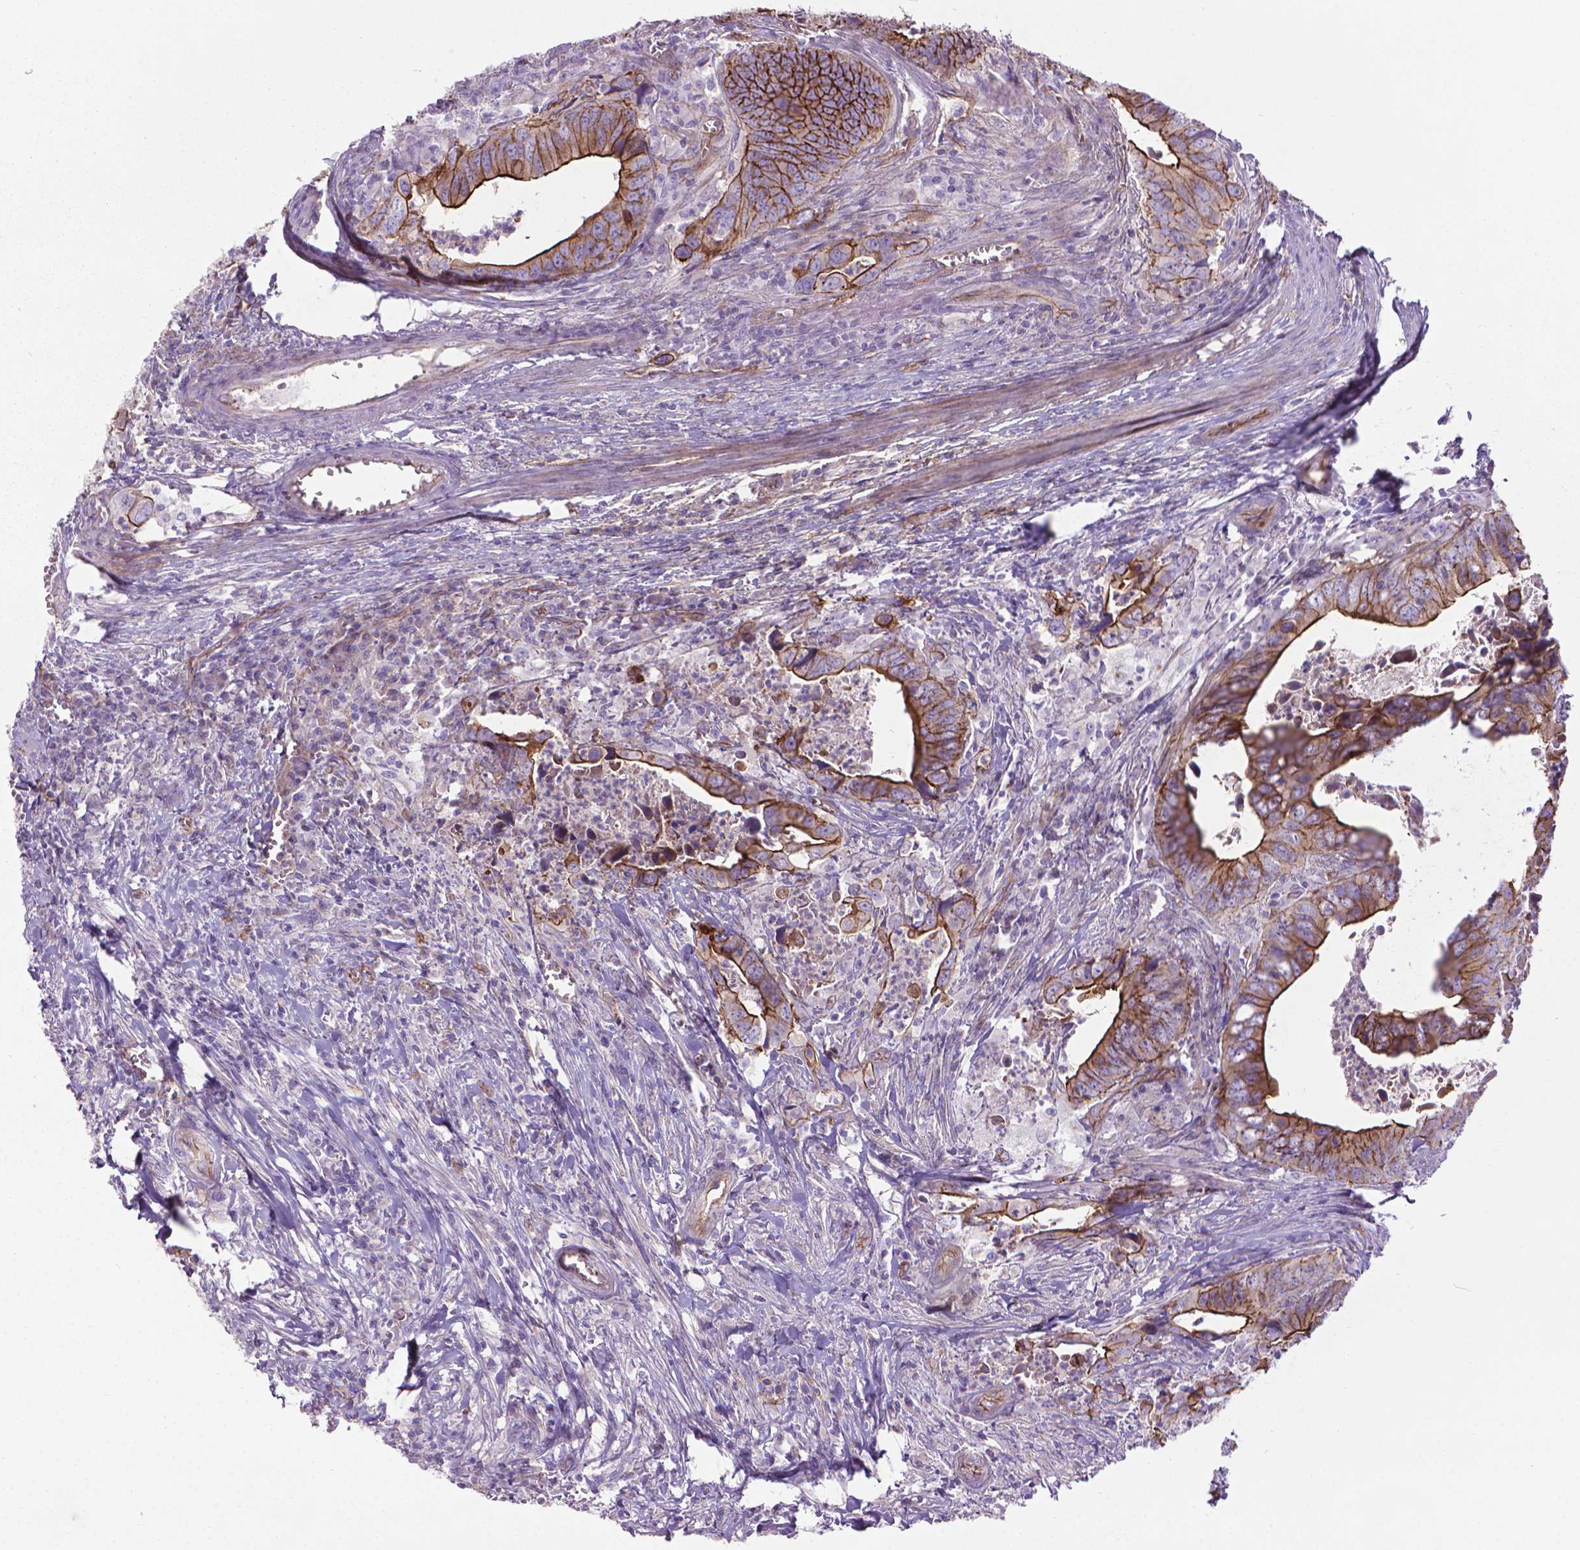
{"staining": {"intensity": "strong", "quantity": ">75%", "location": "cytoplasmic/membranous"}, "tissue": "colorectal cancer", "cell_type": "Tumor cells", "image_type": "cancer", "snomed": [{"axis": "morphology", "description": "Adenocarcinoma, NOS"}, {"axis": "topography", "description": "Colon"}], "caption": "Protein positivity by IHC displays strong cytoplasmic/membranous expression in approximately >75% of tumor cells in colorectal adenocarcinoma. The protein of interest is stained brown, and the nuclei are stained in blue (DAB (3,3'-diaminobenzidine) IHC with brightfield microscopy, high magnification).", "gene": "TENT5A", "patient": {"sex": "female", "age": 82}}